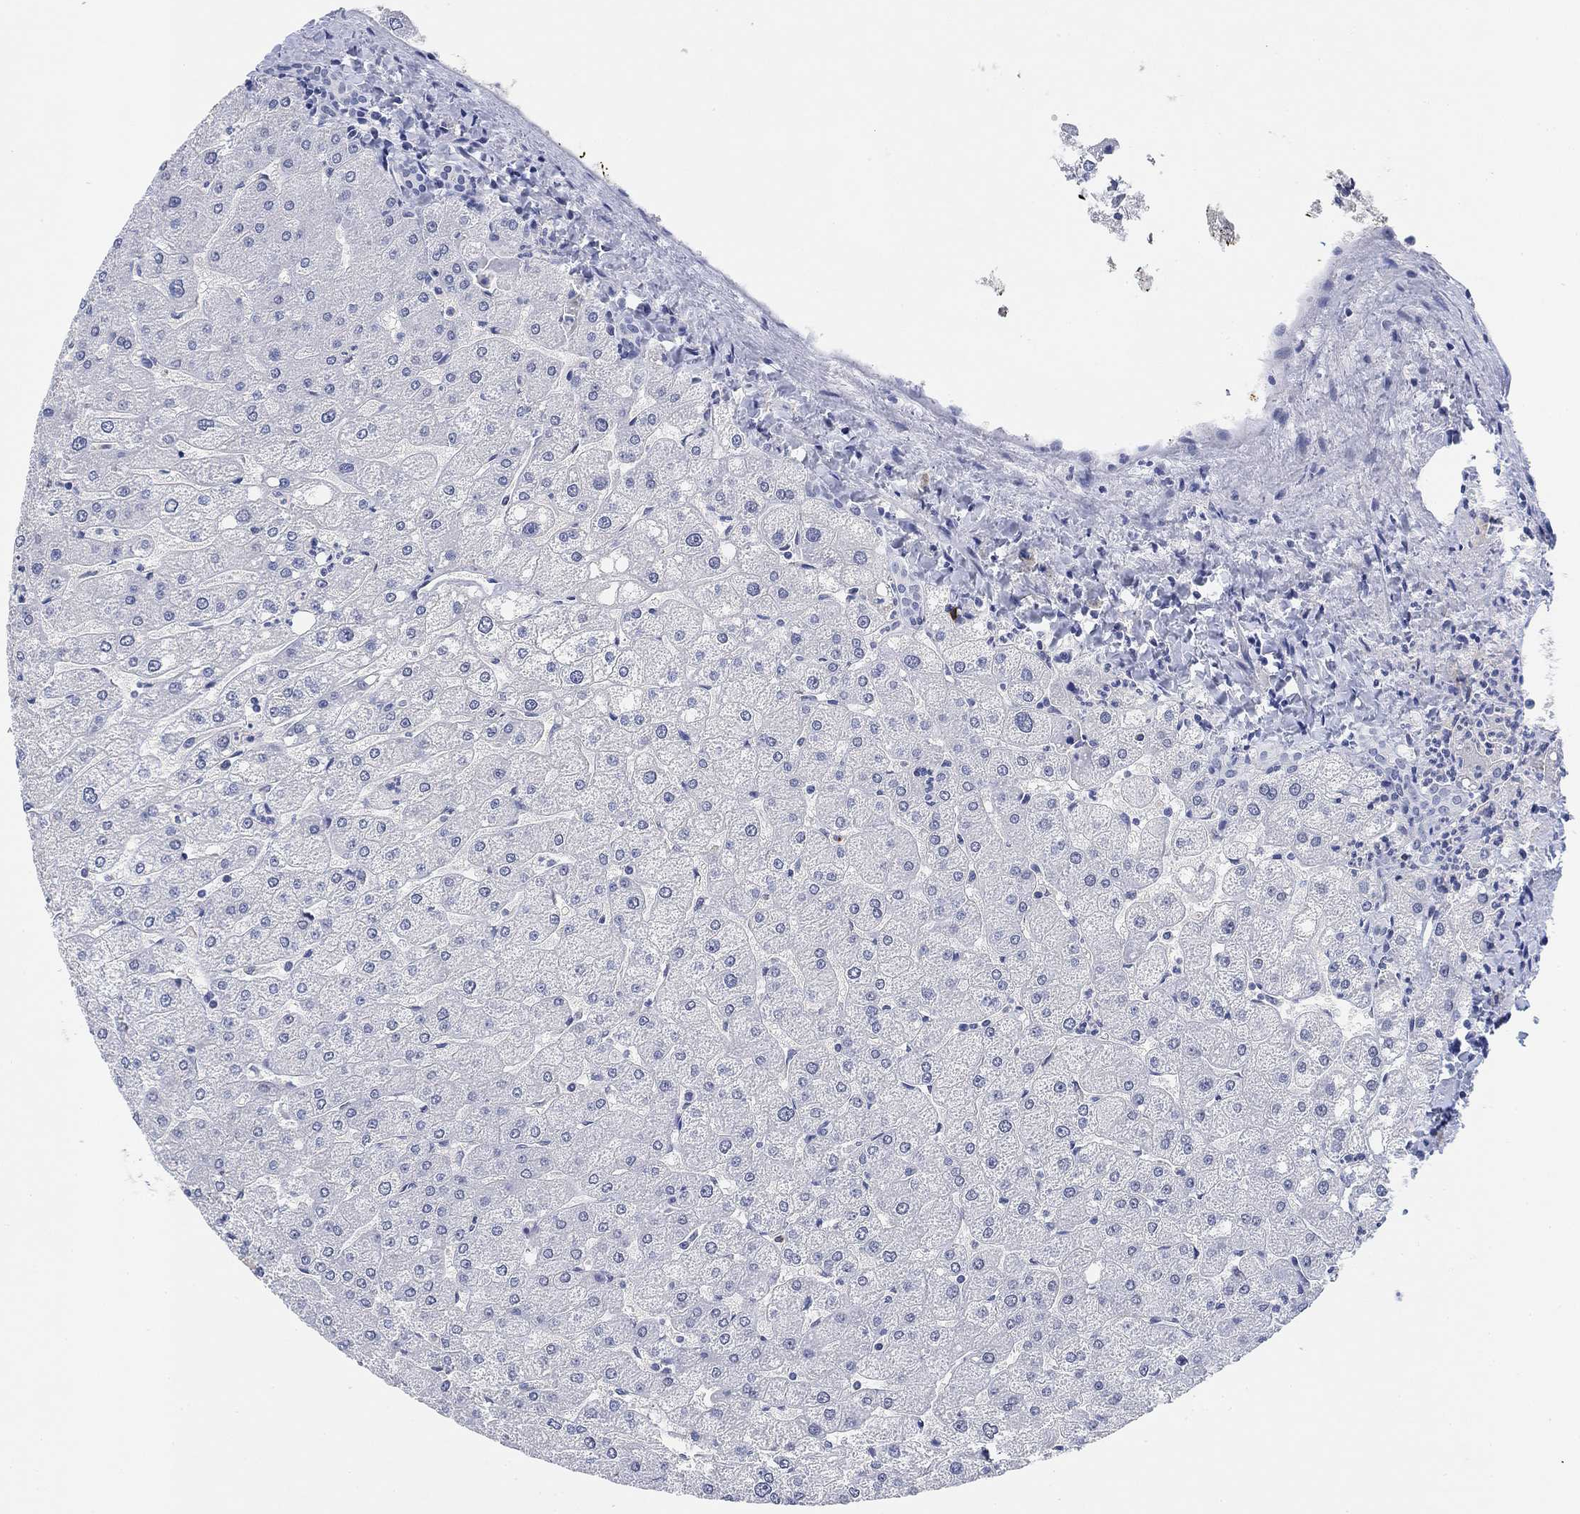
{"staining": {"intensity": "negative", "quantity": "none", "location": "none"}, "tissue": "liver", "cell_type": "Cholangiocytes", "image_type": "normal", "snomed": [{"axis": "morphology", "description": "Normal tissue, NOS"}, {"axis": "topography", "description": "Liver"}], "caption": "Cholangiocytes show no significant protein expression in normal liver. (DAB IHC visualized using brightfield microscopy, high magnification).", "gene": "PAX6", "patient": {"sex": "male", "age": 67}}